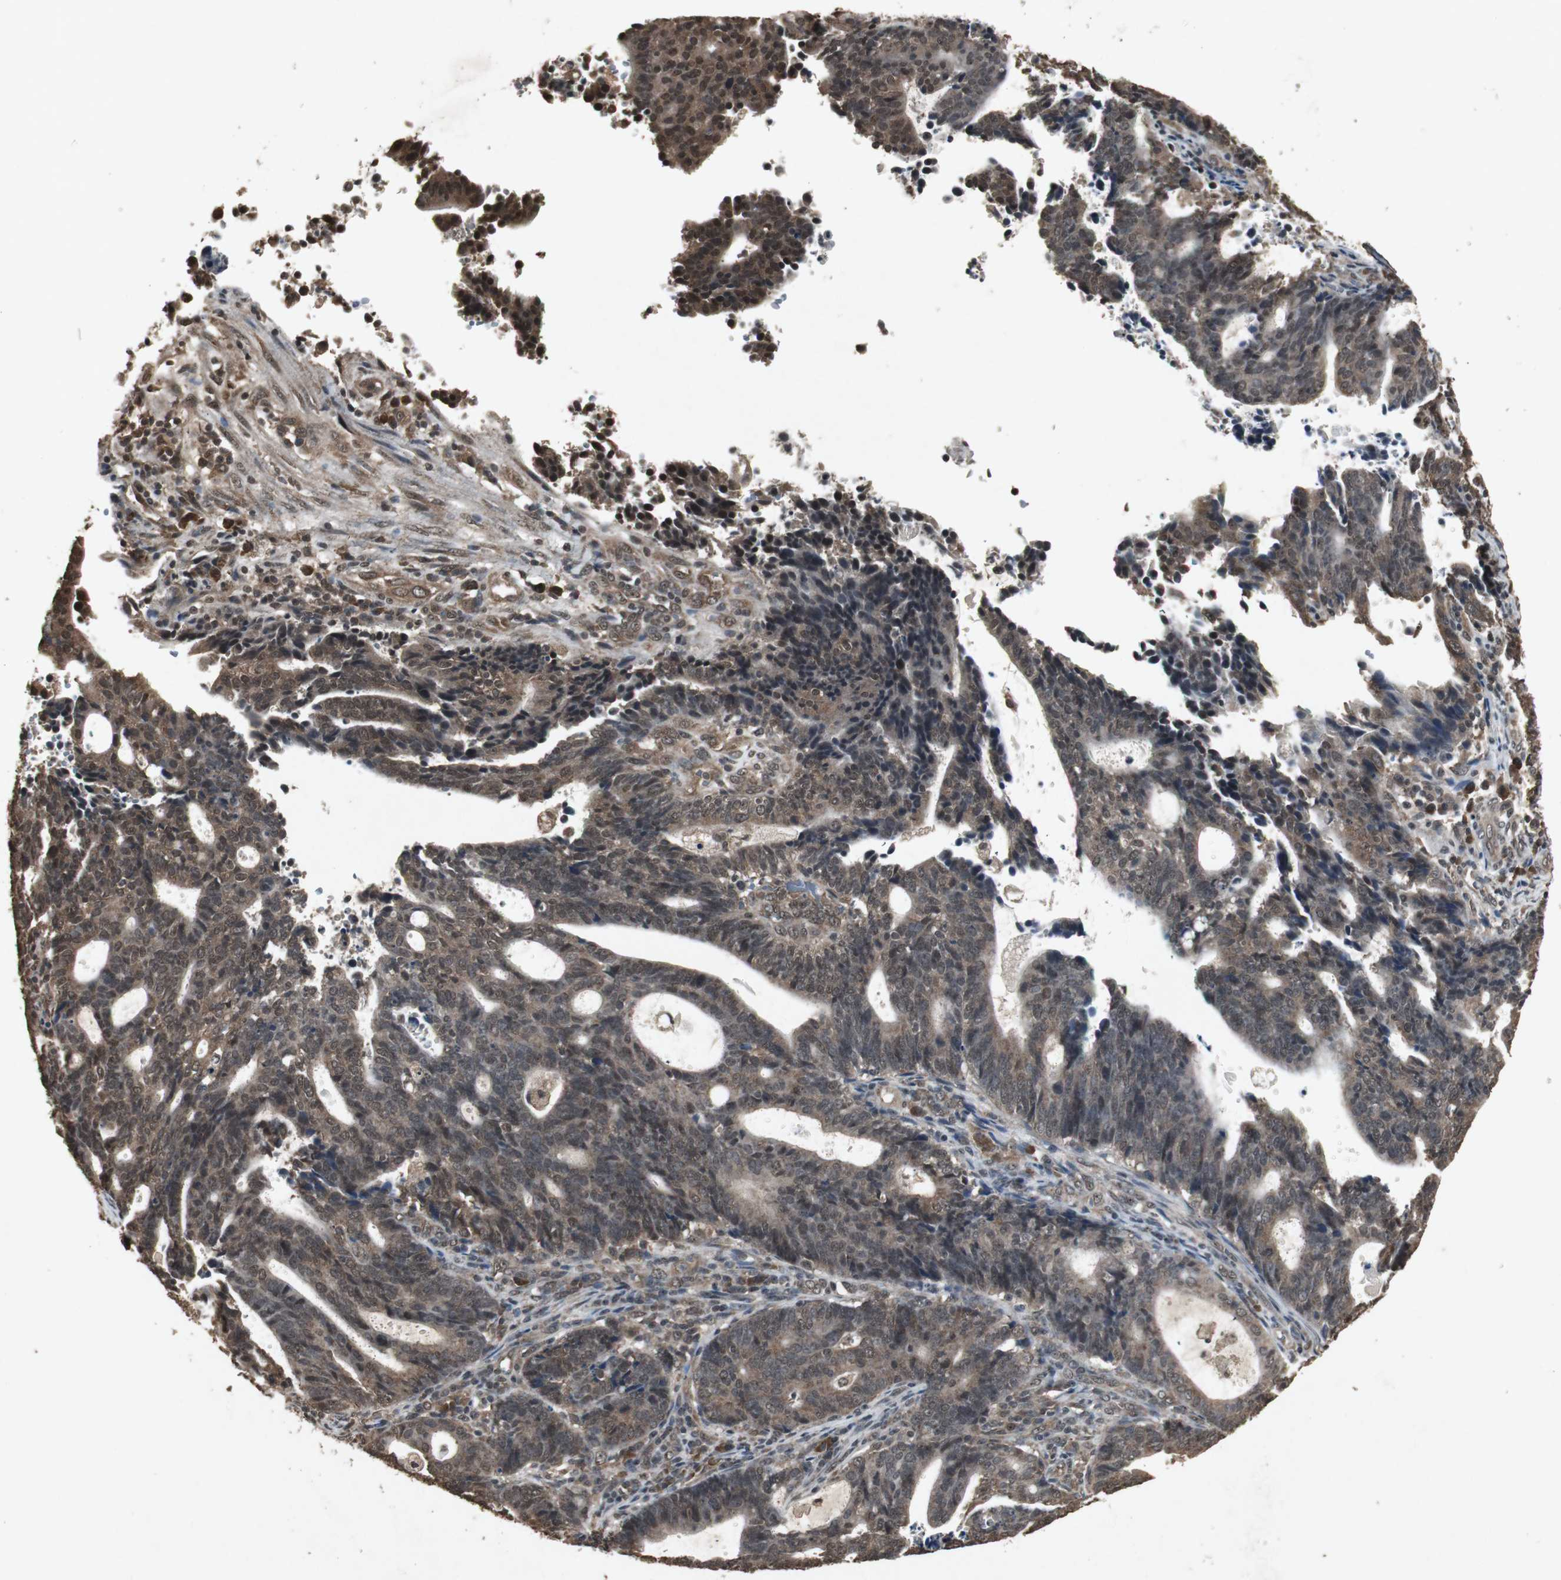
{"staining": {"intensity": "moderate", "quantity": ">75%", "location": "cytoplasmic/membranous,nuclear"}, "tissue": "endometrial cancer", "cell_type": "Tumor cells", "image_type": "cancer", "snomed": [{"axis": "morphology", "description": "Adenocarcinoma, NOS"}, {"axis": "topography", "description": "Uterus"}], "caption": "Immunohistochemistry (IHC) (DAB) staining of human endometrial cancer shows moderate cytoplasmic/membranous and nuclear protein staining in approximately >75% of tumor cells.", "gene": "EMX1", "patient": {"sex": "female", "age": 83}}